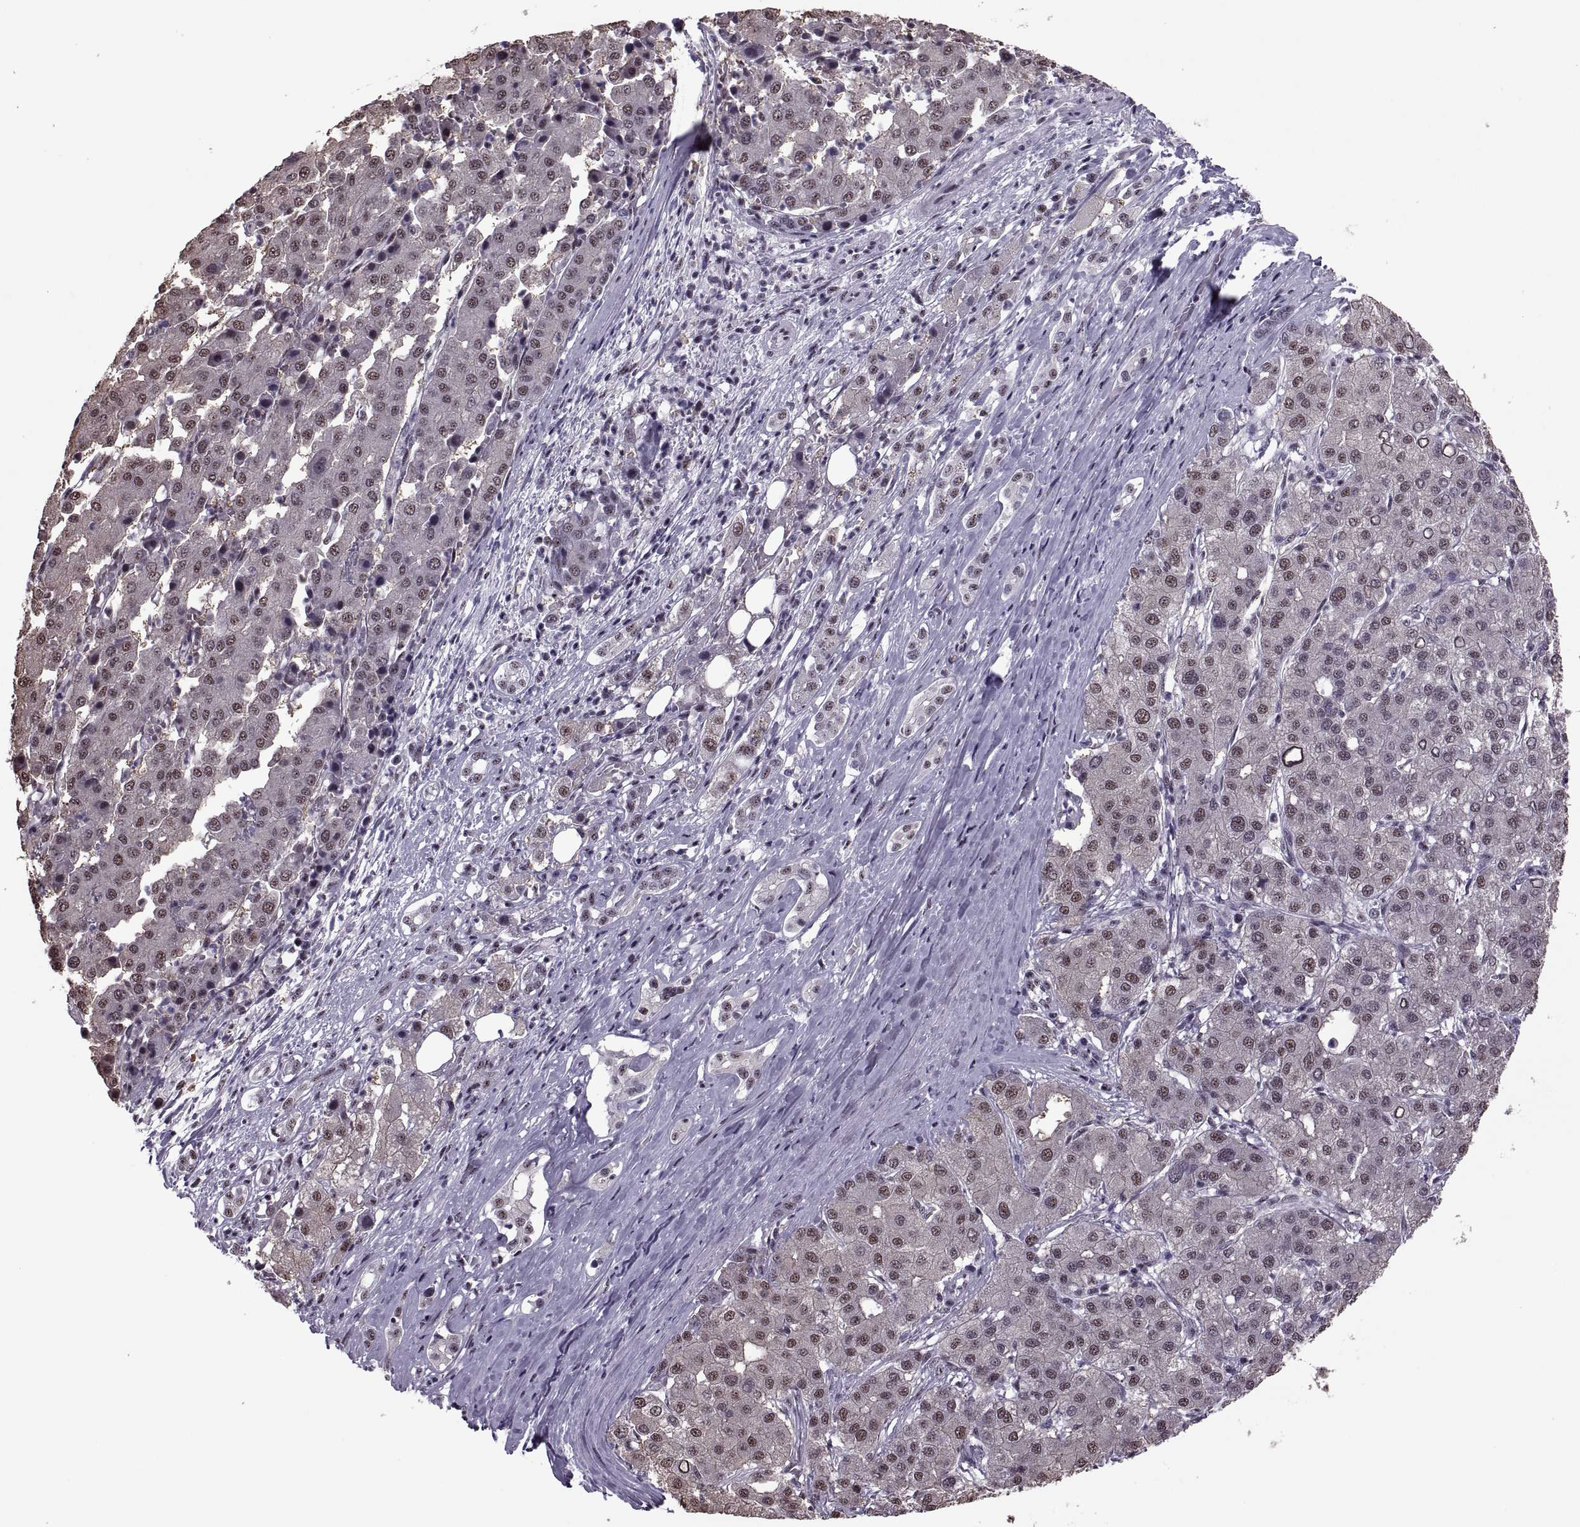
{"staining": {"intensity": "weak", "quantity": "<25%", "location": "nuclear"}, "tissue": "liver cancer", "cell_type": "Tumor cells", "image_type": "cancer", "snomed": [{"axis": "morphology", "description": "Carcinoma, Hepatocellular, NOS"}, {"axis": "topography", "description": "Liver"}], "caption": "Photomicrograph shows no significant protein positivity in tumor cells of hepatocellular carcinoma (liver).", "gene": "MAGEA4", "patient": {"sex": "male", "age": 65}}